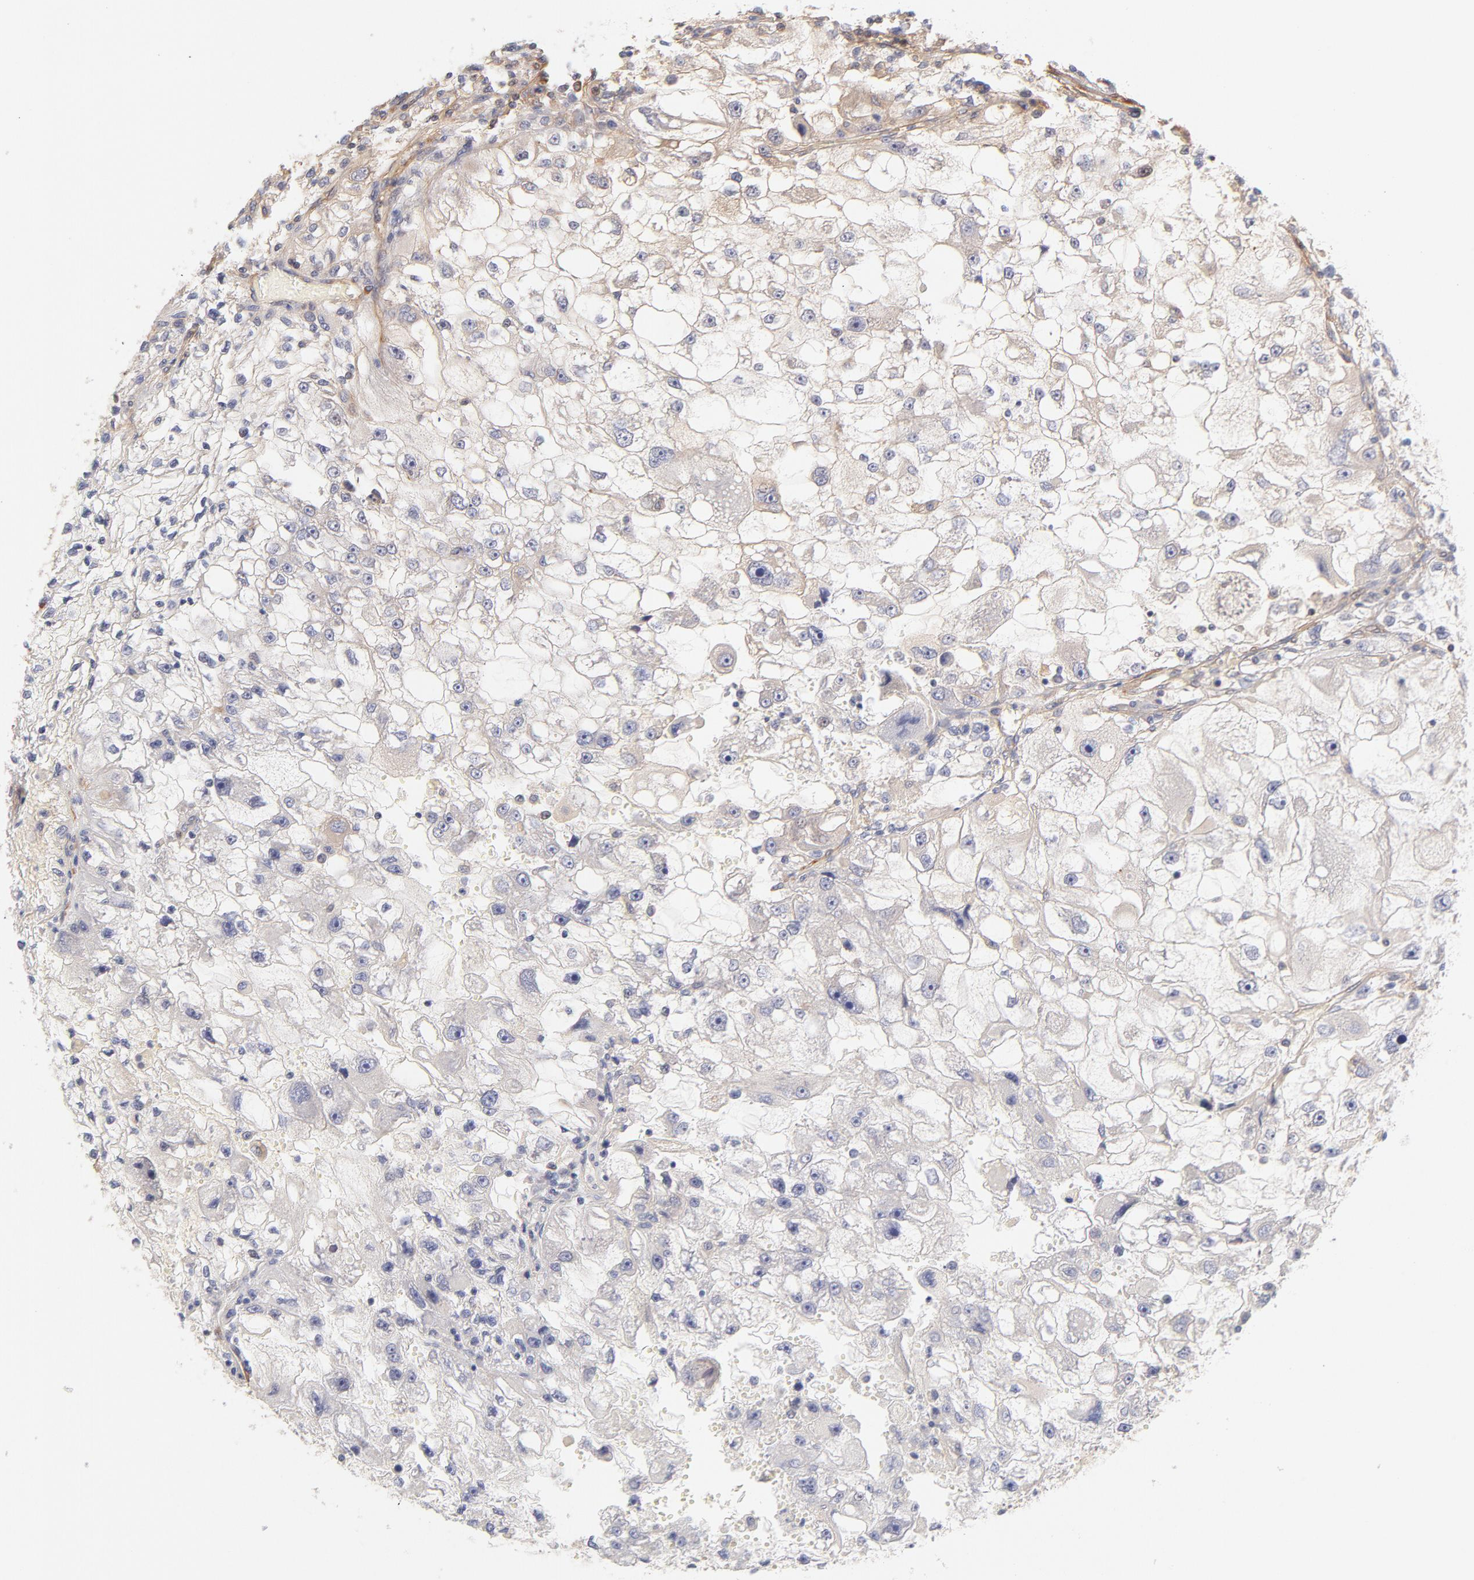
{"staining": {"intensity": "negative", "quantity": "none", "location": "none"}, "tissue": "renal cancer", "cell_type": "Tumor cells", "image_type": "cancer", "snomed": [{"axis": "morphology", "description": "Adenocarcinoma, NOS"}, {"axis": "topography", "description": "Kidney"}], "caption": "Protein analysis of renal cancer (adenocarcinoma) exhibits no significant positivity in tumor cells. (DAB IHC visualized using brightfield microscopy, high magnification).", "gene": "LDLRAP1", "patient": {"sex": "female", "age": 83}}